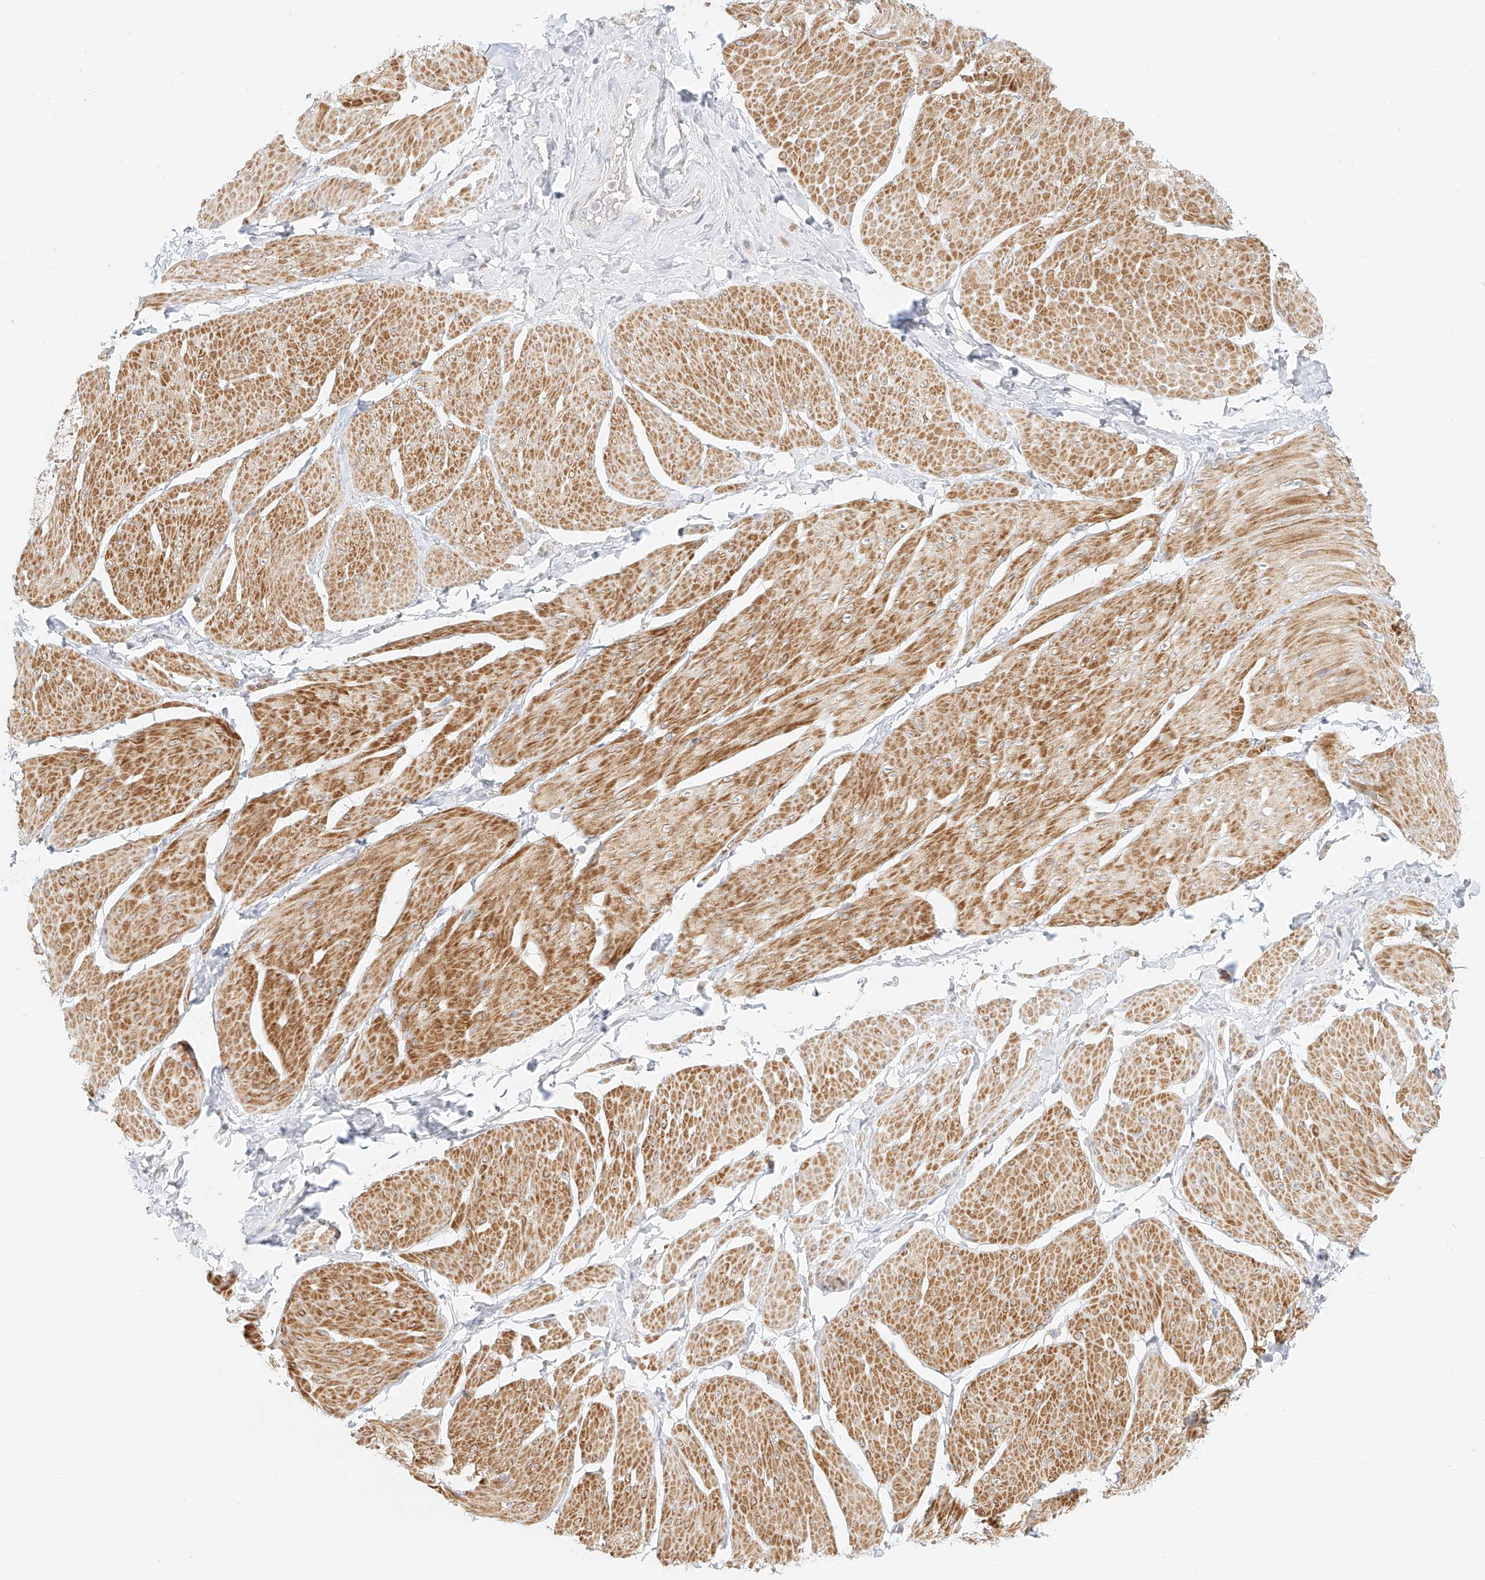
{"staining": {"intensity": "moderate", "quantity": ">75%", "location": "cytoplasmic/membranous"}, "tissue": "smooth muscle", "cell_type": "Smooth muscle cells", "image_type": "normal", "snomed": [{"axis": "morphology", "description": "Urothelial carcinoma, High grade"}, {"axis": "topography", "description": "Urinary bladder"}], "caption": "The image shows staining of normal smooth muscle, revealing moderate cytoplasmic/membranous protein expression (brown color) within smooth muscle cells.", "gene": "CXorf58", "patient": {"sex": "male", "age": 46}}